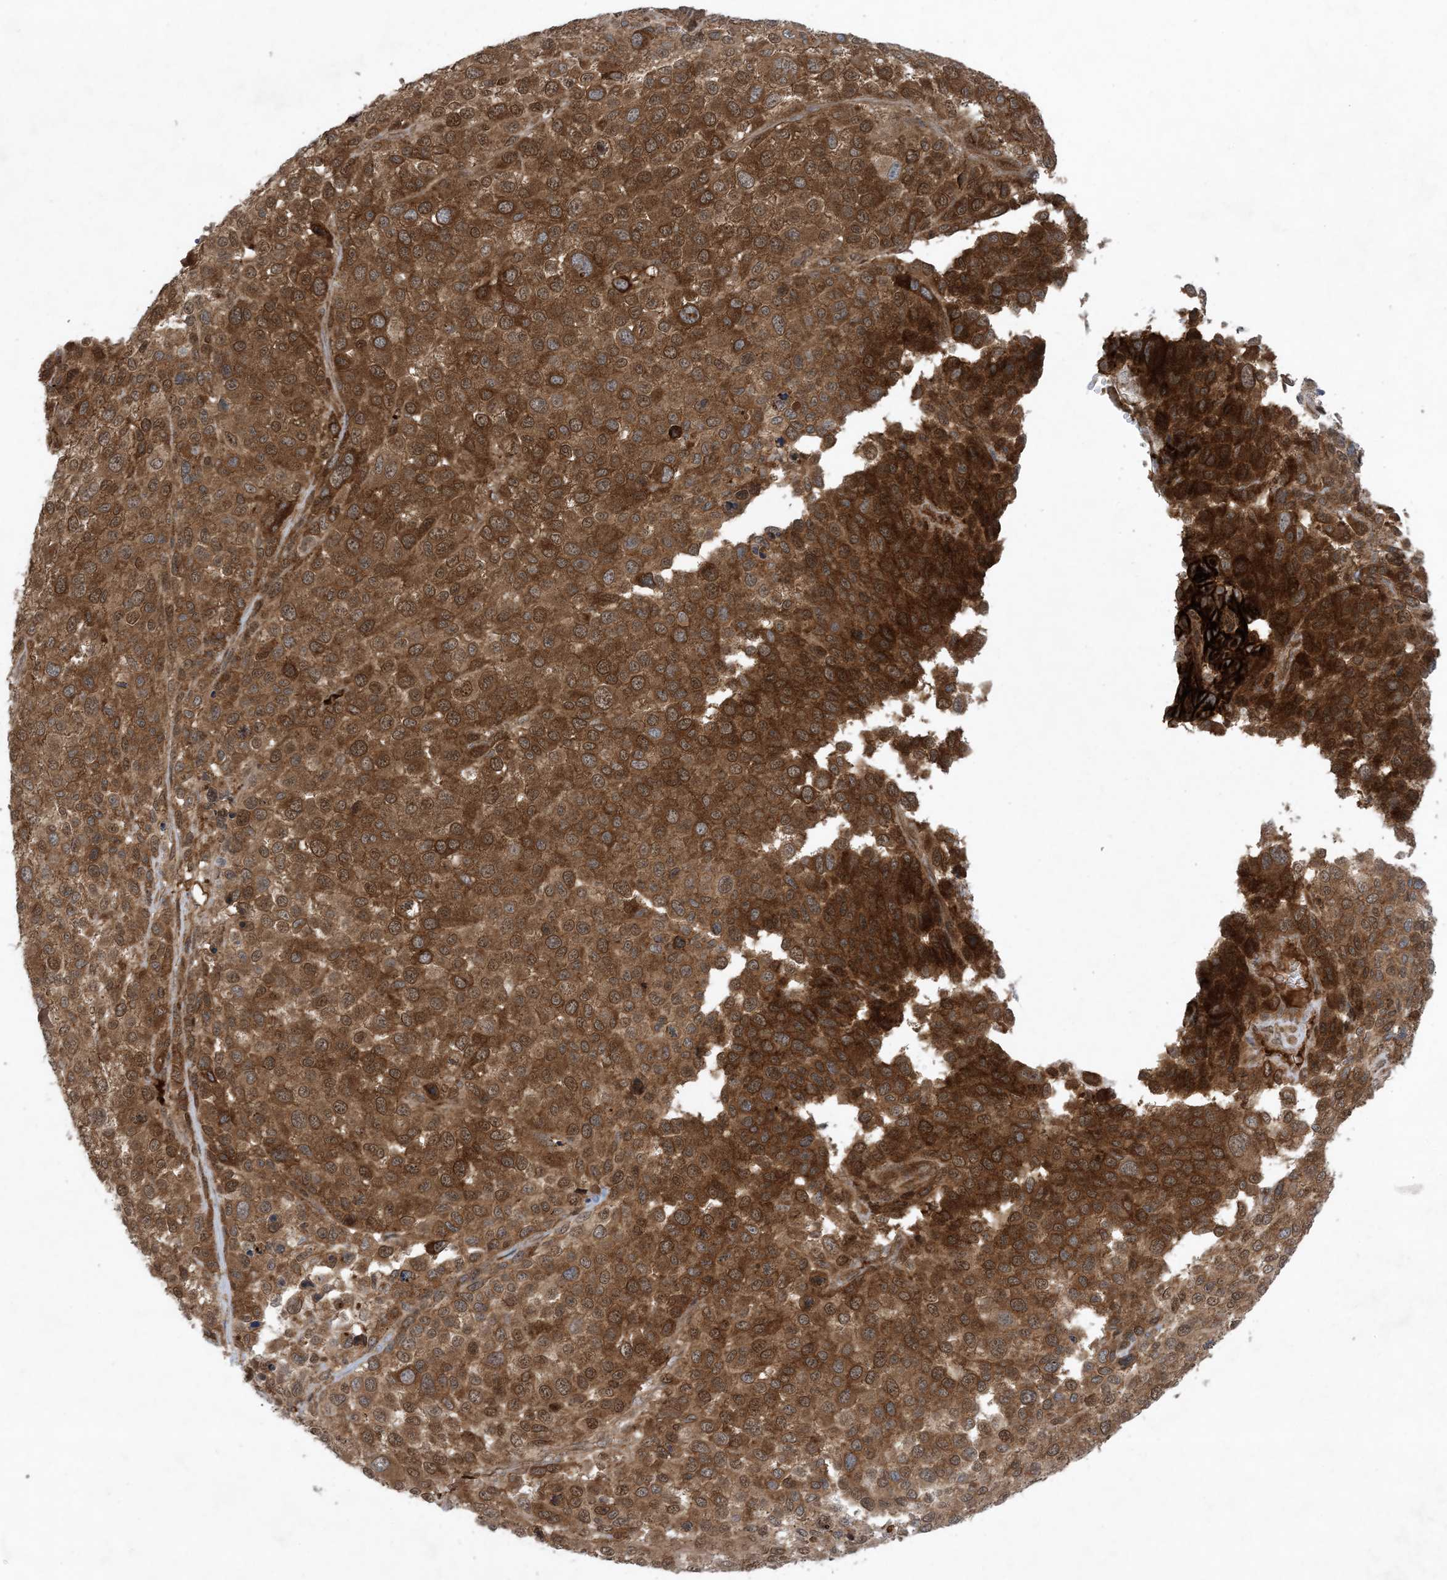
{"staining": {"intensity": "moderate", "quantity": ">75%", "location": "cytoplasmic/membranous,nuclear"}, "tissue": "melanoma", "cell_type": "Tumor cells", "image_type": "cancer", "snomed": [{"axis": "morphology", "description": "Malignant melanoma, NOS"}, {"axis": "topography", "description": "Skin of trunk"}], "caption": "Moderate cytoplasmic/membranous and nuclear protein expression is appreciated in about >75% of tumor cells in malignant melanoma.", "gene": "STAM2", "patient": {"sex": "male", "age": 71}}